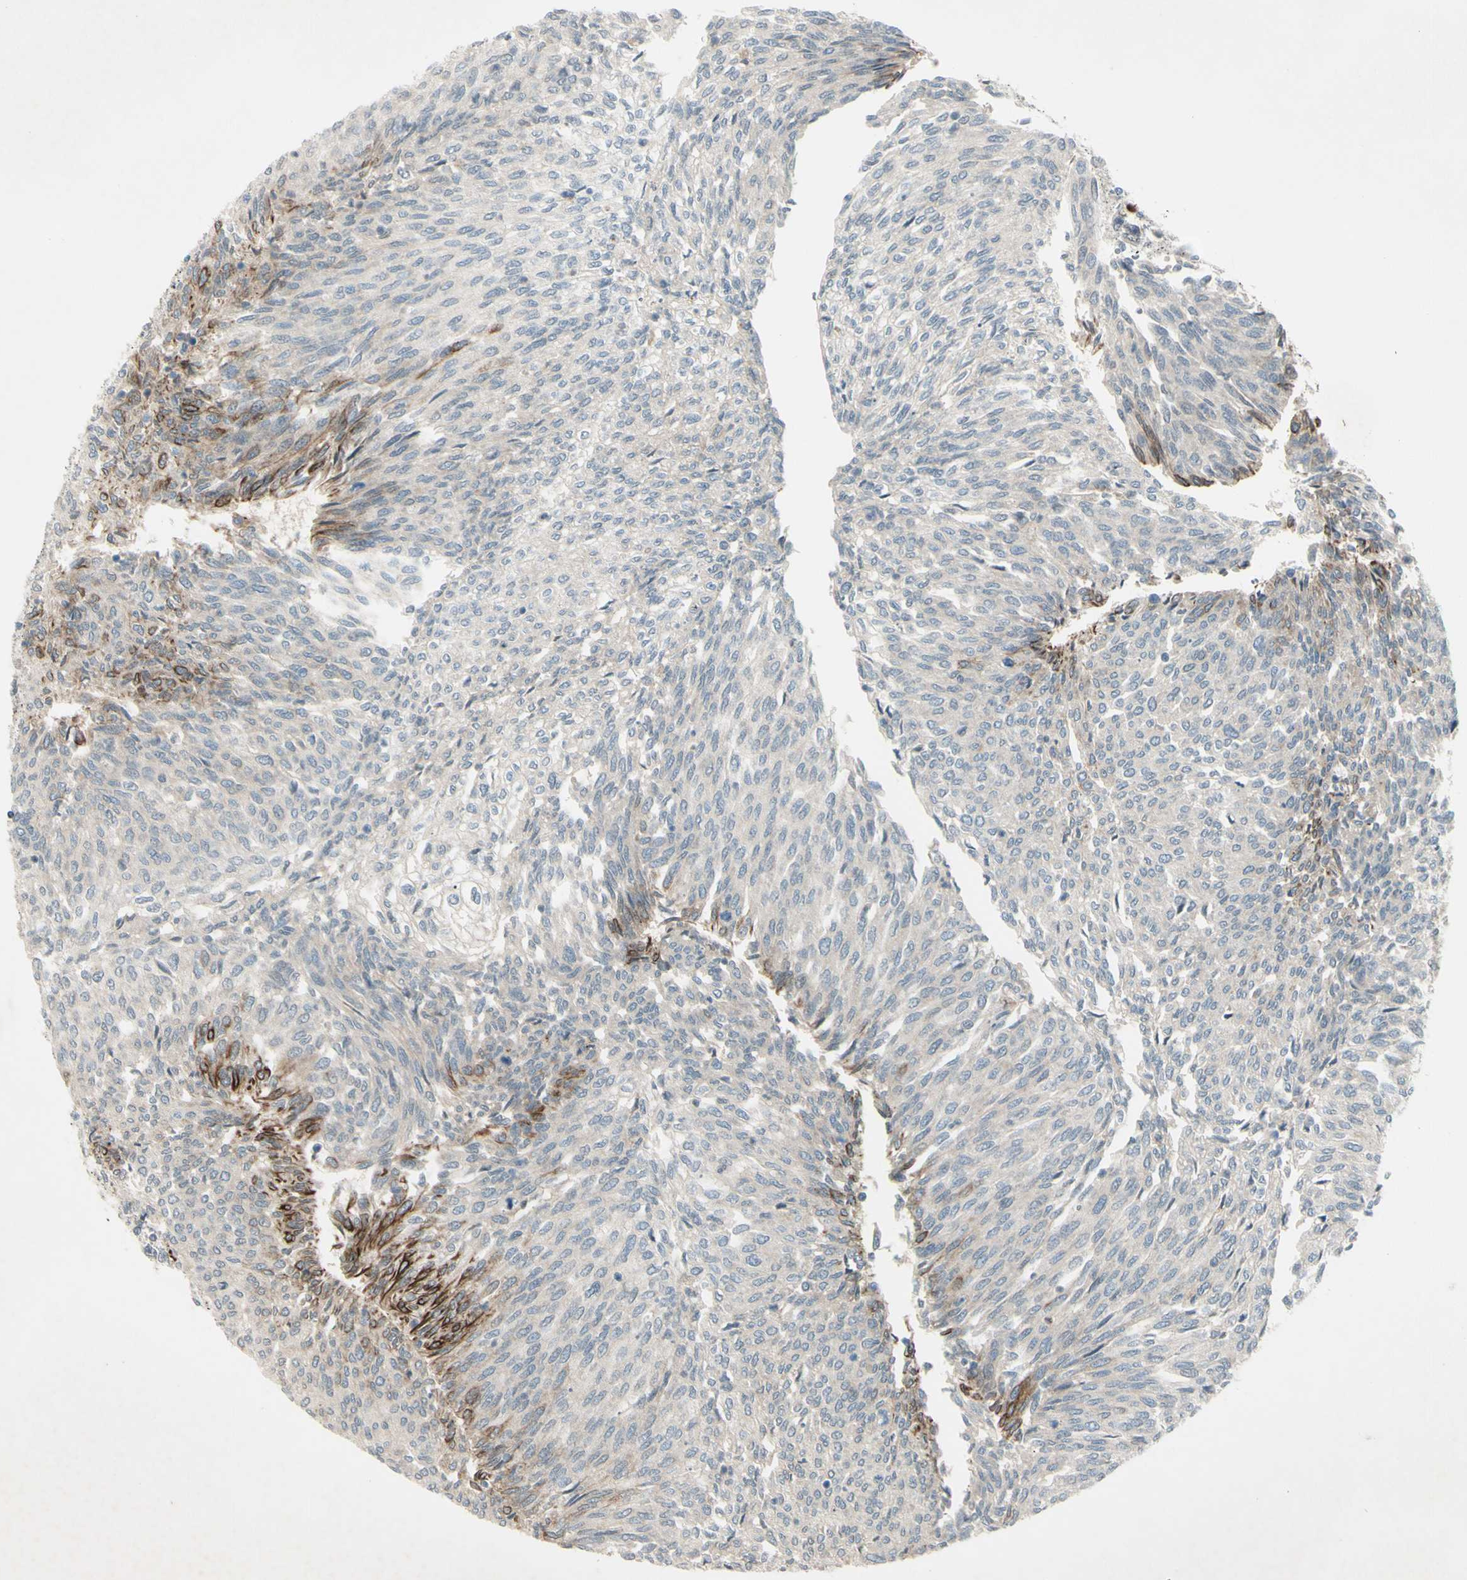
{"staining": {"intensity": "moderate", "quantity": "<25%", "location": "cytoplasmic/membranous"}, "tissue": "urothelial cancer", "cell_type": "Tumor cells", "image_type": "cancer", "snomed": [{"axis": "morphology", "description": "Urothelial carcinoma, Low grade"}, {"axis": "topography", "description": "Urinary bladder"}], "caption": "This micrograph demonstrates low-grade urothelial carcinoma stained with IHC to label a protein in brown. The cytoplasmic/membranous of tumor cells show moderate positivity for the protein. Nuclei are counter-stained blue.", "gene": "FGFR2", "patient": {"sex": "female", "age": 79}}